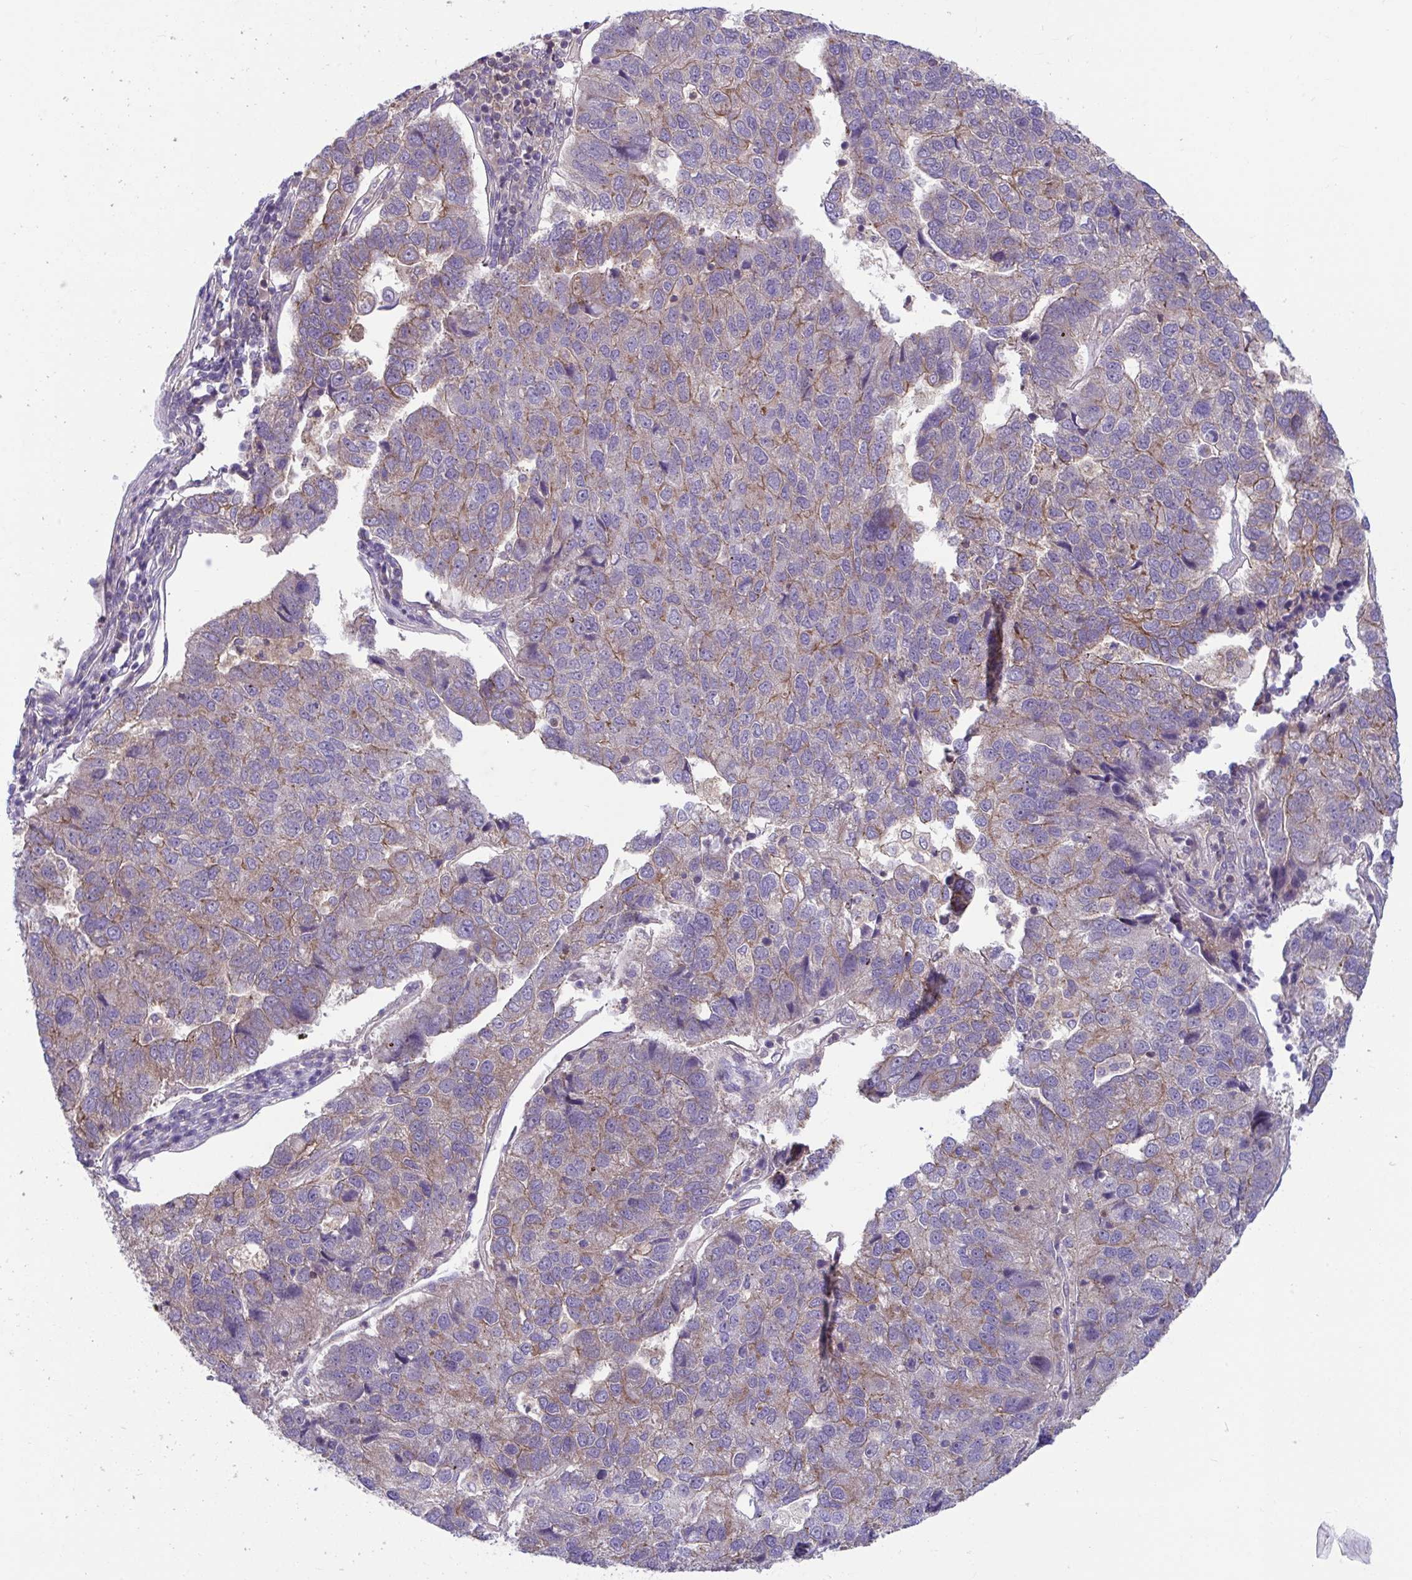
{"staining": {"intensity": "moderate", "quantity": "25%-75%", "location": "cytoplasmic/membranous"}, "tissue": "pancreatic cancer", "cell_type": "Tumor cells", "image_type": "cancer", "snomed": [{"axis": "morphology", "description": "Adenocarcinoma, NOS"}, {"axis": "topography", "description": "Pancreas"}], "caption": "An IHC histopathology image of neoplastic tissue is shown. Protein staining in brown shows moderate cytoplasmic/membranous positivity in adenocarcinoma (pancreatic) within tumor cells.", "gene": "IST1", "patient": {"sex": "female", "age": 61}}